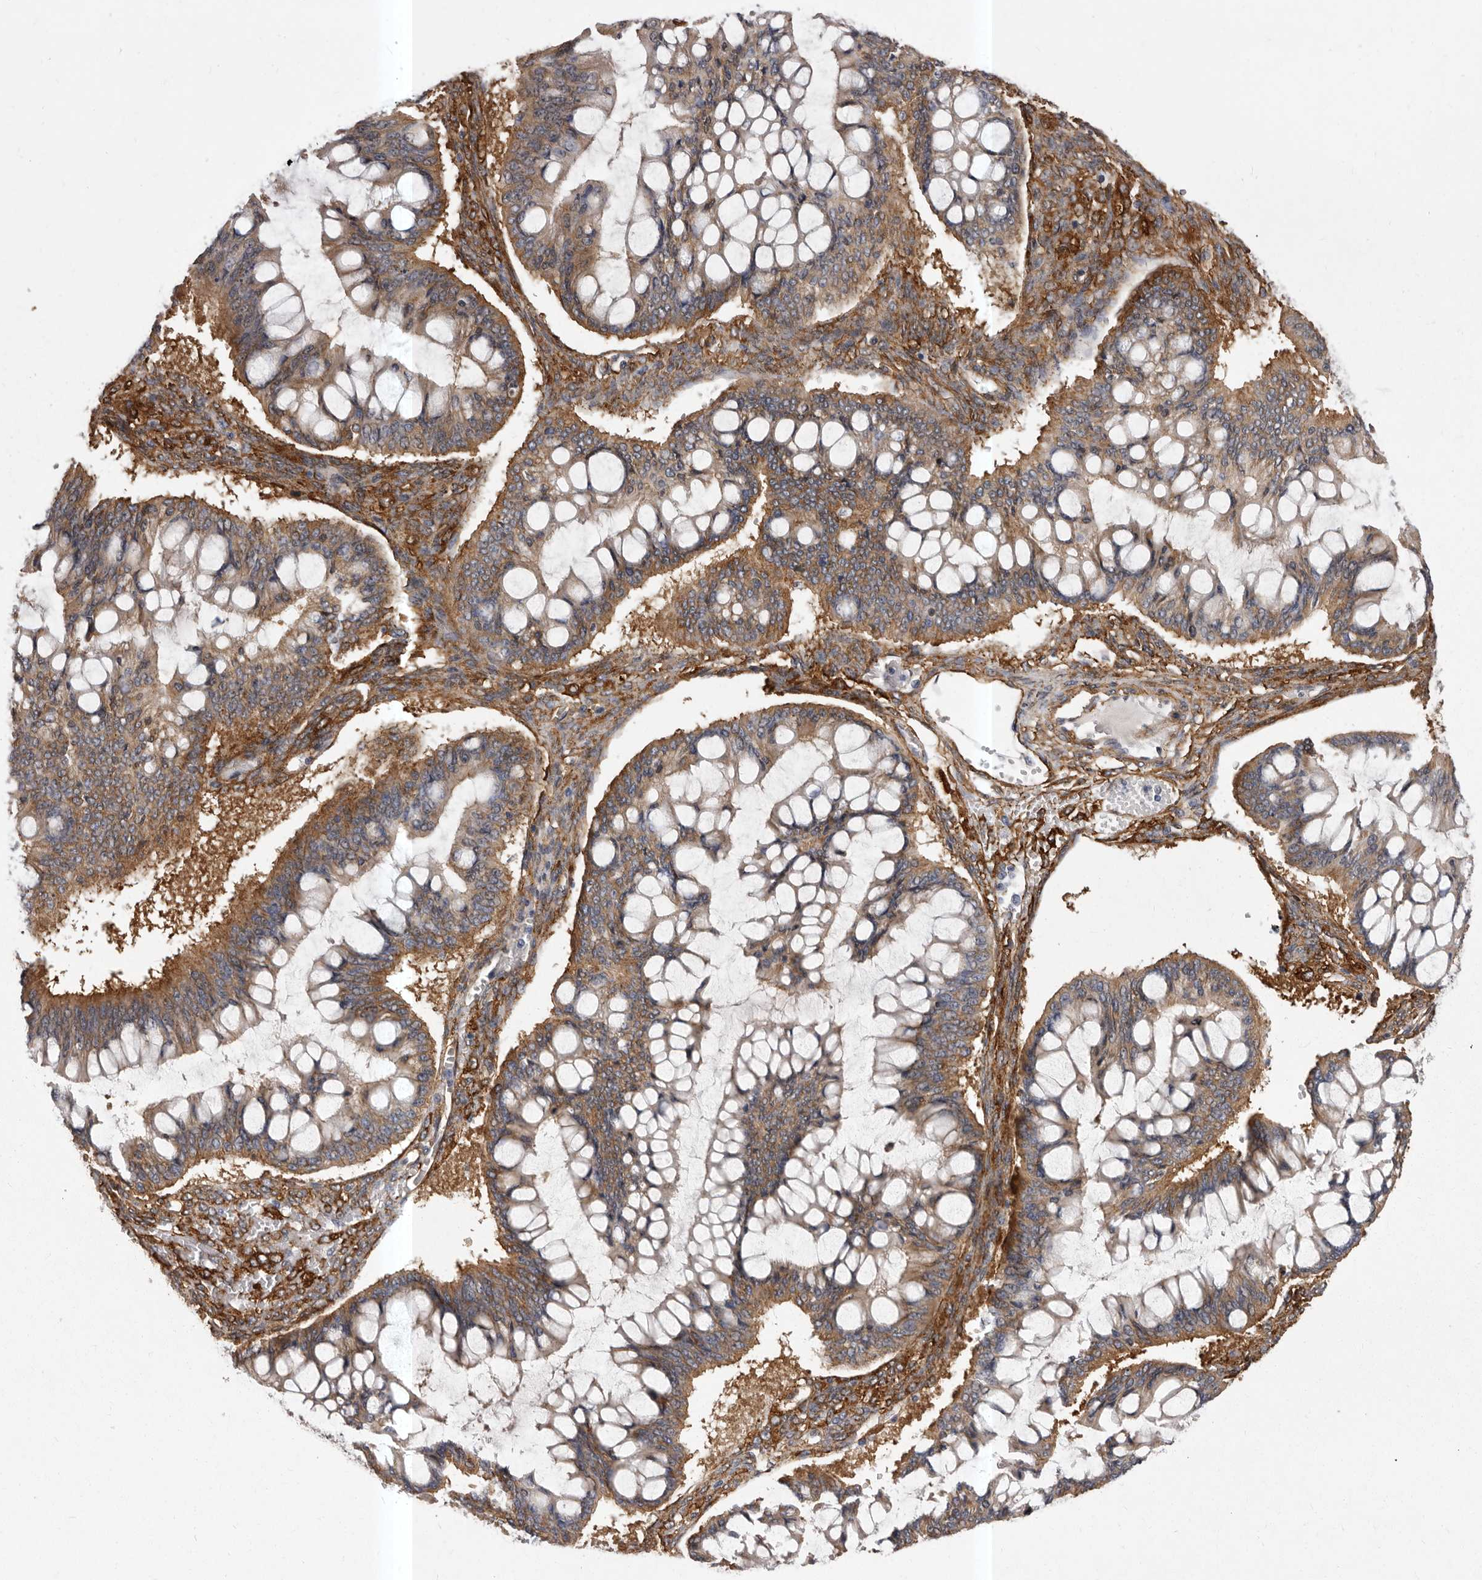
{"staining": {"intensity": "moderate", "quantity": ">75%", "location": "cytoplasmic/membranous"}, "tissue": "ovarian cancer", "cell_type": "Tumor cells", "image_type": "cancer", "snomed": [{"axis": "morphology", "description": "Cystadenocarcinoma, mucinous, NOS"}, {"axis": "topography", "description": "Ovary"}], "caption": "Mucinous cystadenocarcinoma (ovarian) was stained to show a protein in brown. There is medium levels of moderate cytoplasmic/membranous staining in about >75% of tumor cells.", "gene": "ENAH", "patient": {"sex": "female", "age": 73}}